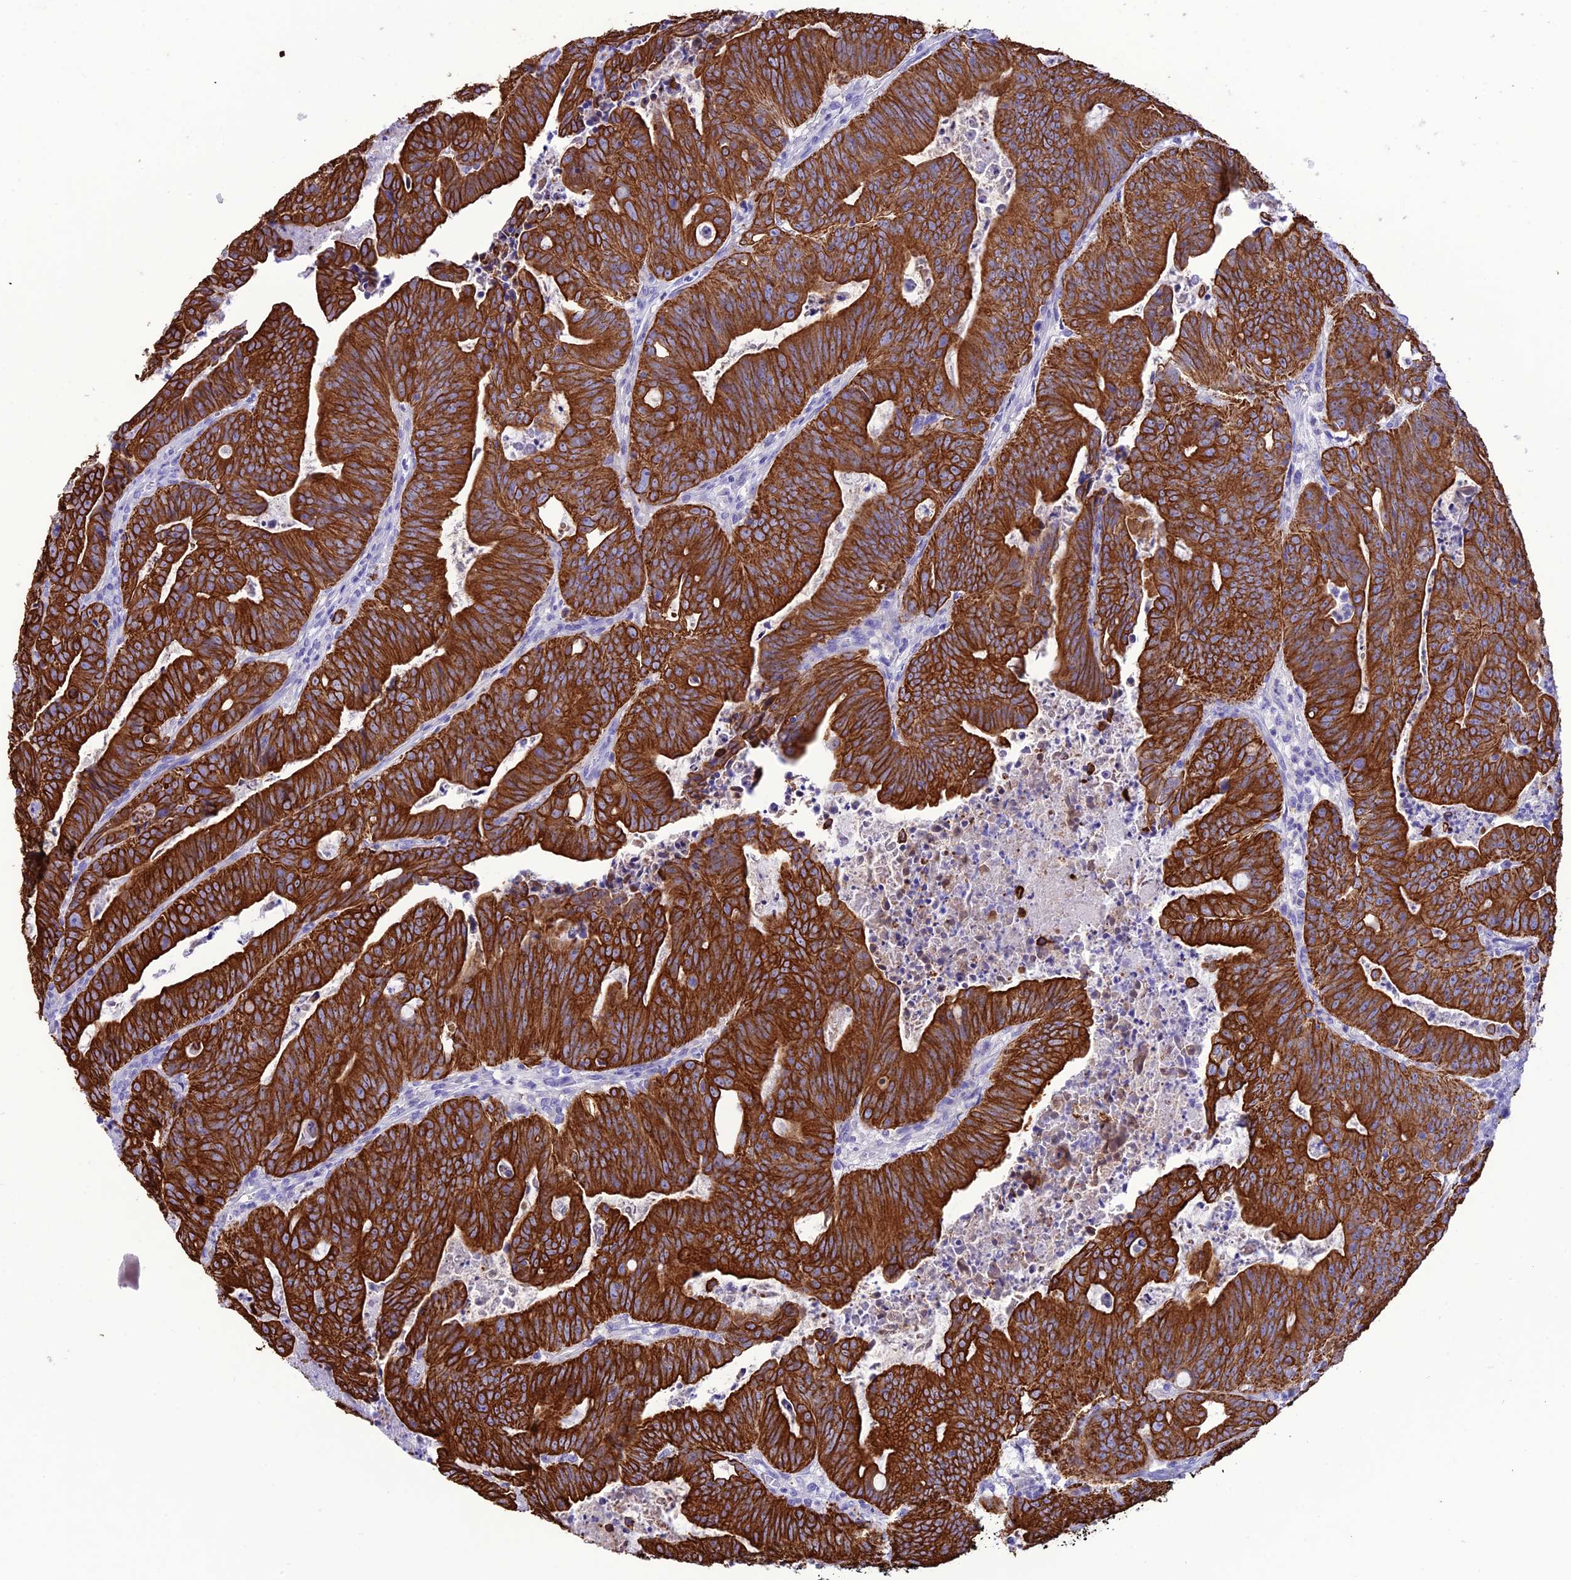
{"staining": {"intensity": "strong", "quantity": ">75%", "location": "cytoplasmic/membranous"}, "tissue": "colorectal cancer", "cell_type": "Tumor cells", "image_type": "cancer", "snomed": [{"axis": "morphology", "description": "Adenocarcinoma, NOS"}, {"axis": "topography", "description": "Rectum"}], "caption": "Immunohistochemistry (DAB (3,3'-diaminobenzidine)) staining of colorectal cancer reveals strong cytoplasmic/membranous protein staining in approximately >75% of tumor cells.", "gene": "VPS52", "patient": {"sex": "male", "age": 69}}